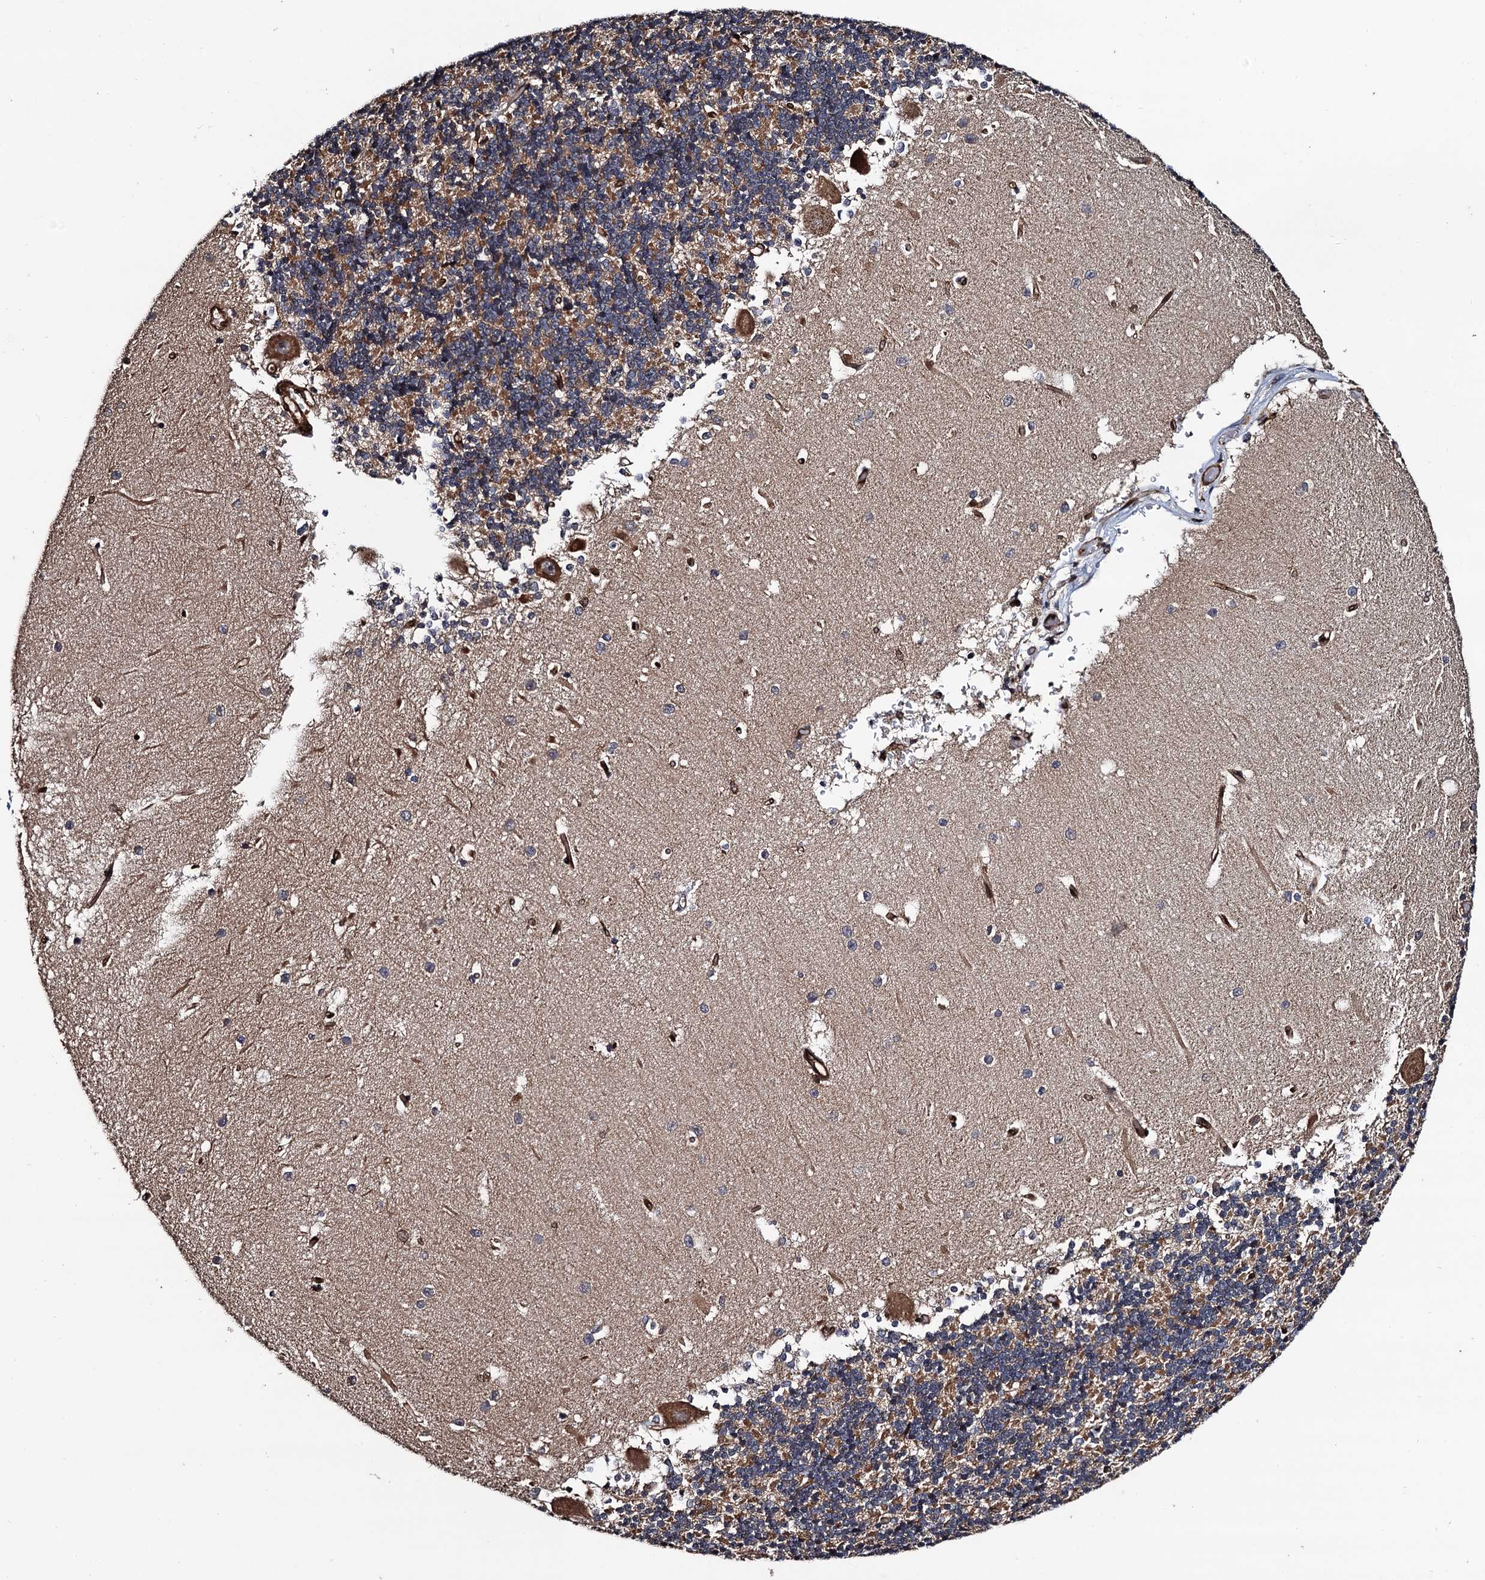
{"staining": {"intensity": "strong", "quantity": "25%-75%", "location": "cytoplasmic/membranous"}, "tissue": "cerebellum", "cell_type": "Cells in granular layer", "image_type": "normal", "snomed": [{"axis": "morphology", "description": "Normal tissue, NOS"}, {"axis": "topography", "description": "Cerebellum"}], "caption": "The photomicrograph demonstrates immunohistochemical staining of unremarkable cerebellum. There is strong cytoplasmic/membranous staining is seen in about 25%-75% of cells in granular layer.", "gene": "BORA", "patient": {"sex": "male", "age": 37}}